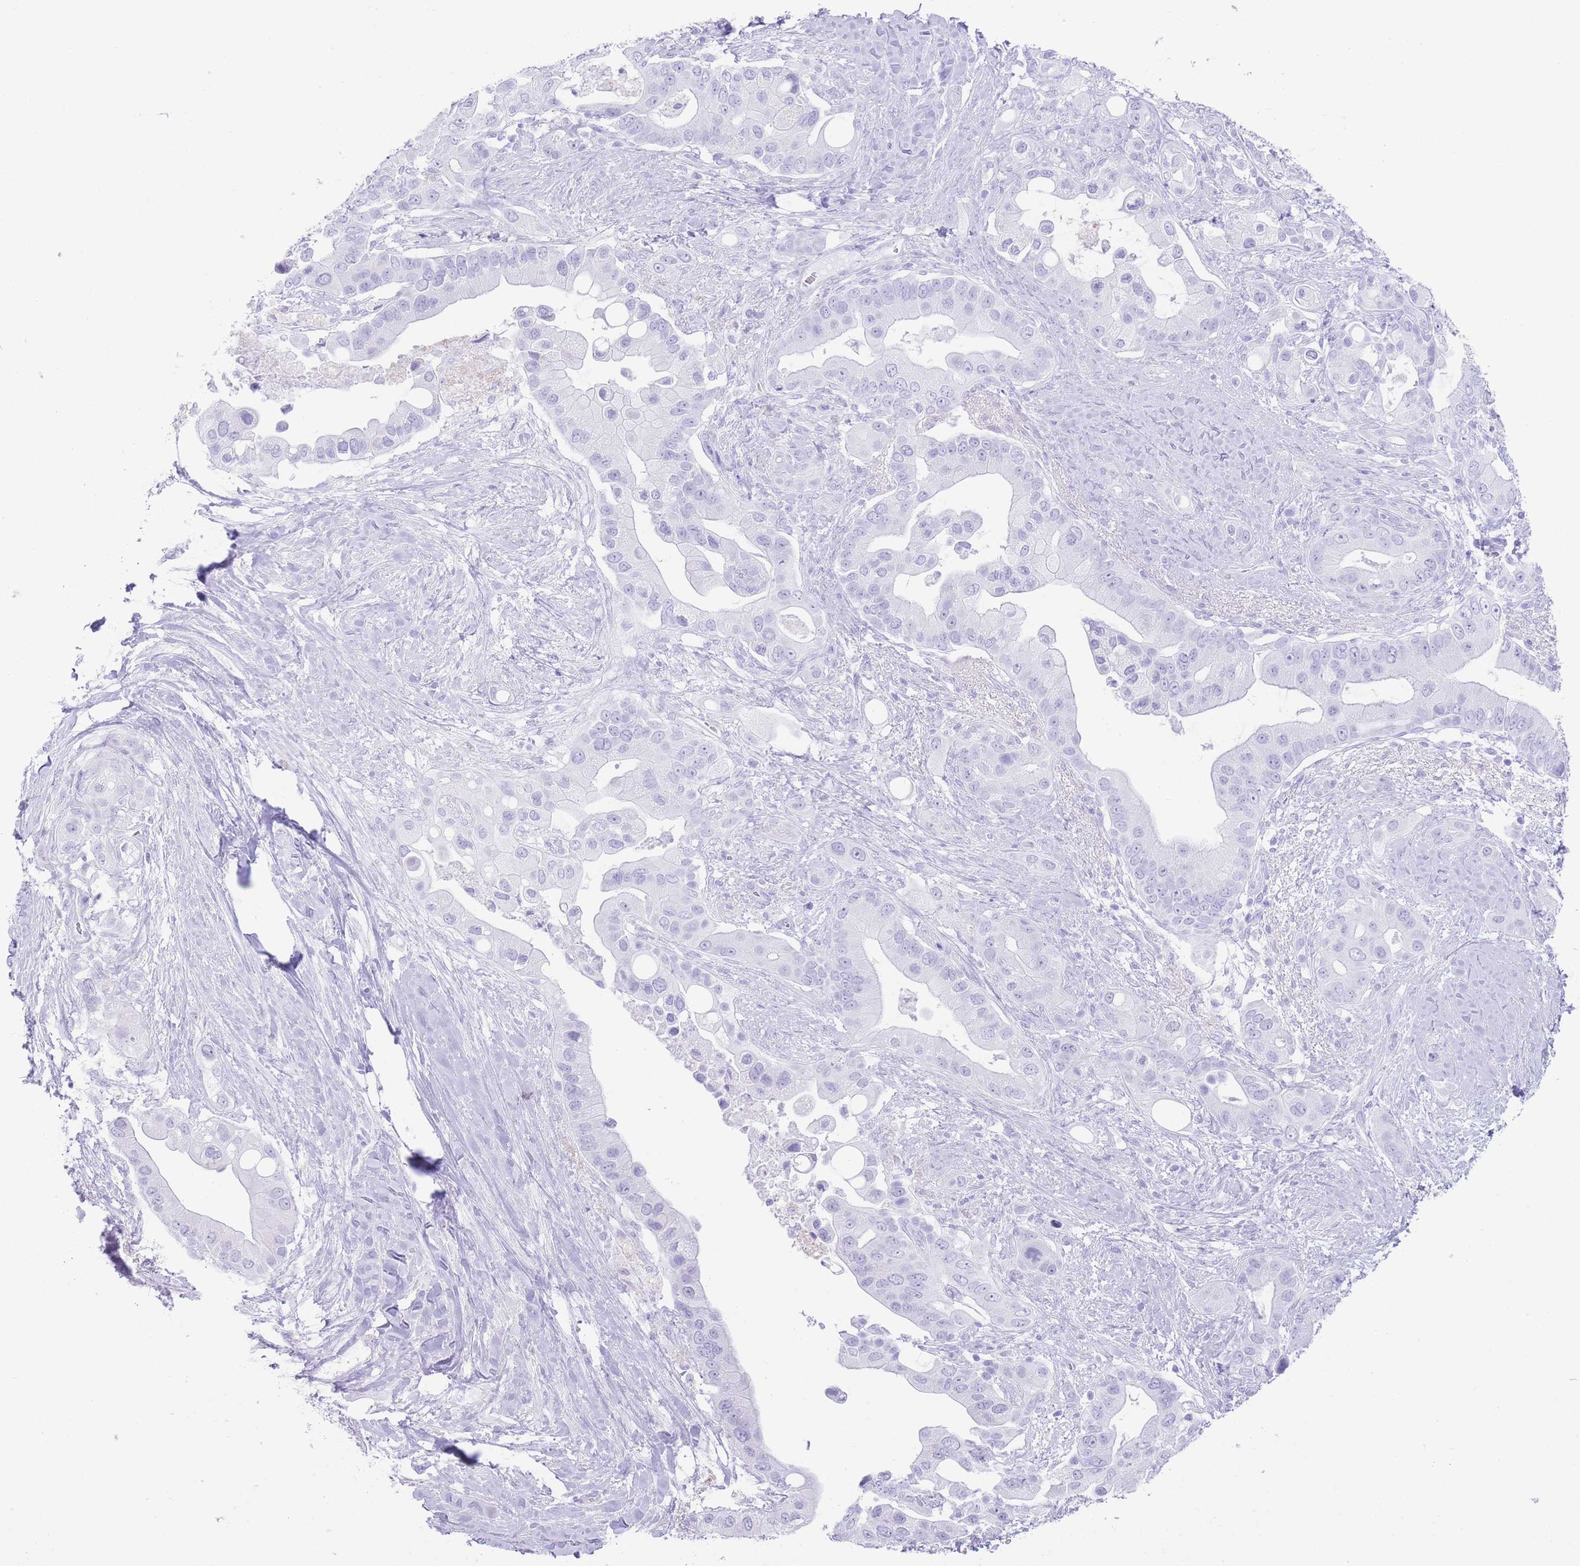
{"staining": {"intensity": "negative", "quantity": "none", "location": "none"}, "tissue": "pancreatic cancer", "cell_type": "Tumor cells", "image_type": "cancer", "snomed": [{"axis": "morphology", "description": "Adenocarcinoma, NOS"}, {"axis": "topography", "description": "Pancreas"}], "caption": "Histopathology image shows no protein positivity in tumor cells of pancreatic cancer tissue.", "gene": "ELOA2", "patient": {"sex": "male", "age": 57}}